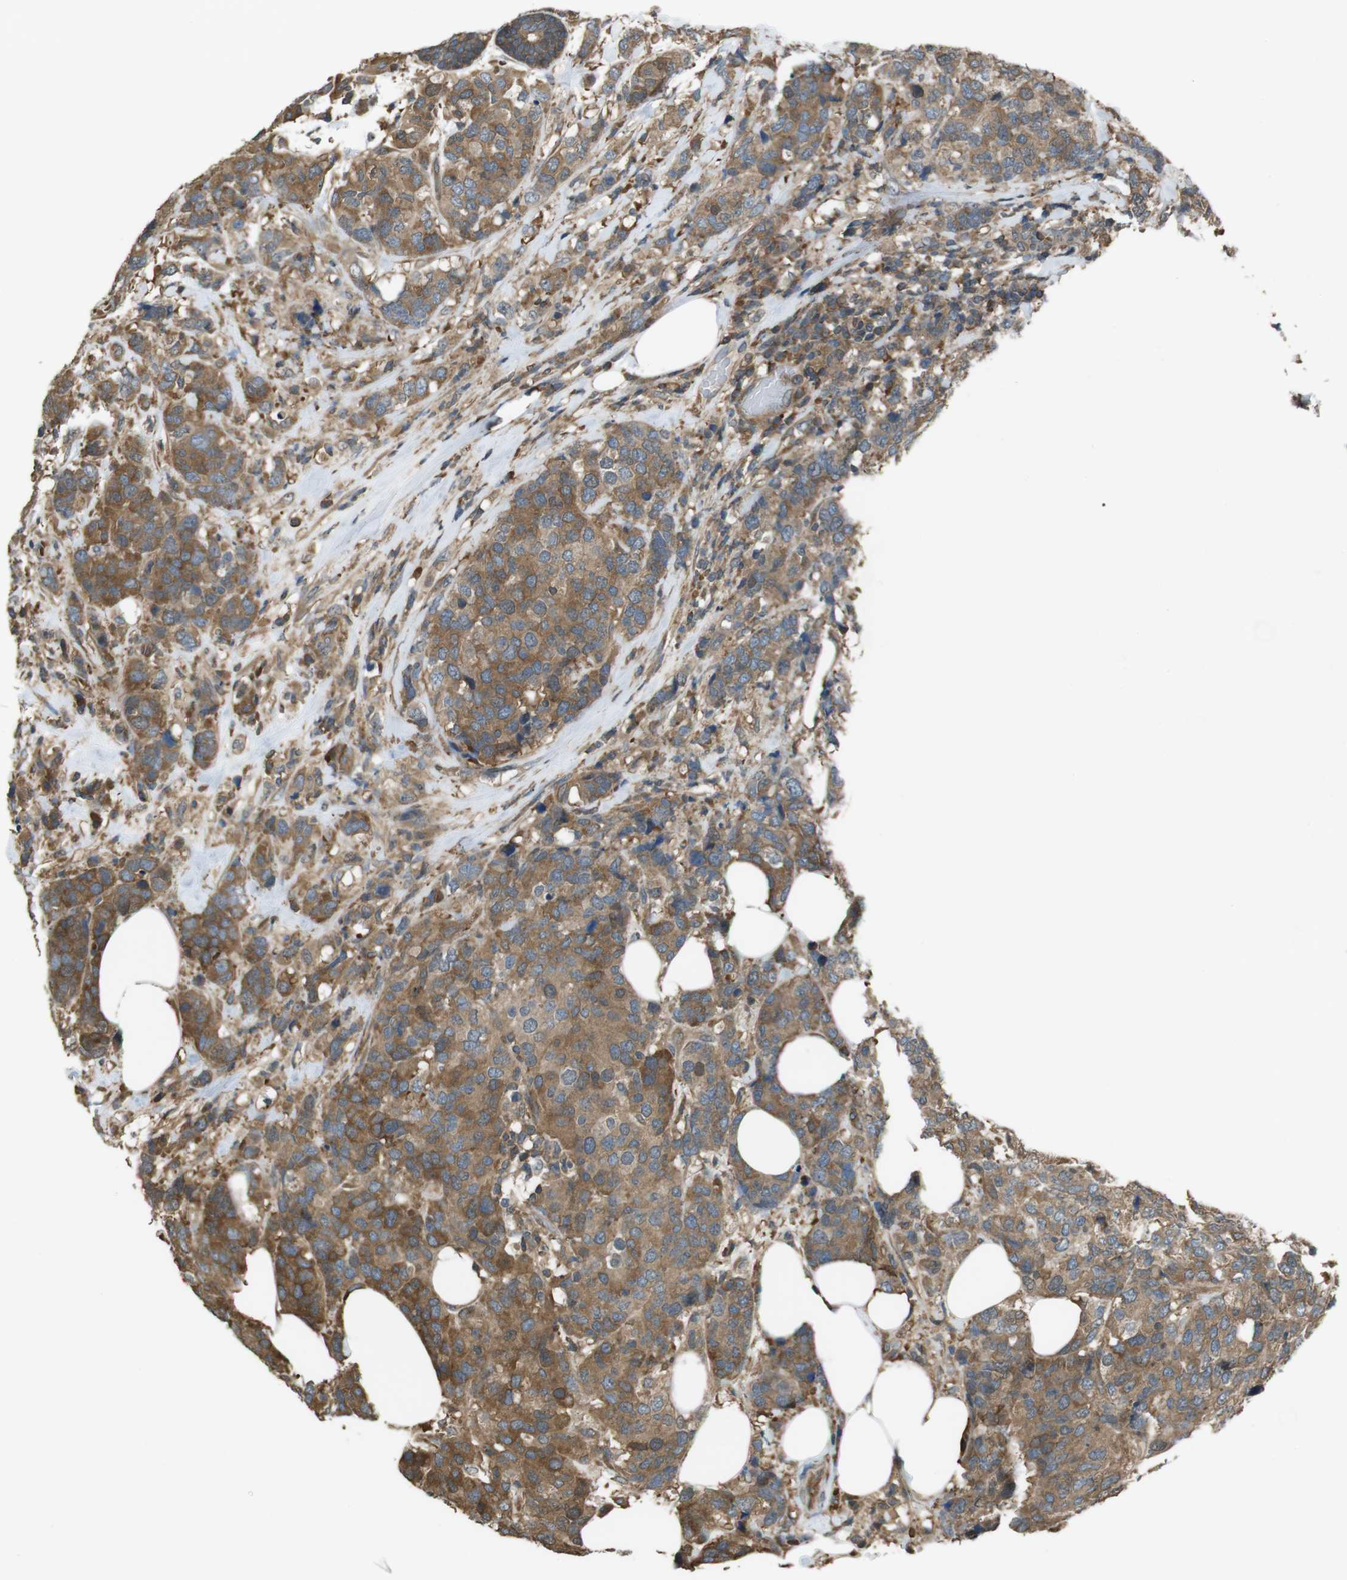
{"staining": {"intensity": "moderate", "quantity": ">75%", "location": "cytoplasmic/membranous"}, "tissue": "breast cancer", "cell_type": "Tumor cells", "image_type": "cancer", "snomed": [{"axis": "morphology", "description": "Lobular carcinoma"}, {"axis": "topography", "description": "Breast"}], "caption": "Immunohistochemical staining of breast cancer (lobular carcinoma) exhibits medium levels of moderate cytoplasmic/membranous positivity in about >75% of tumor cells.", "gene": "ARHGDIA", "patient": {"sex": "female", "age": 59}}